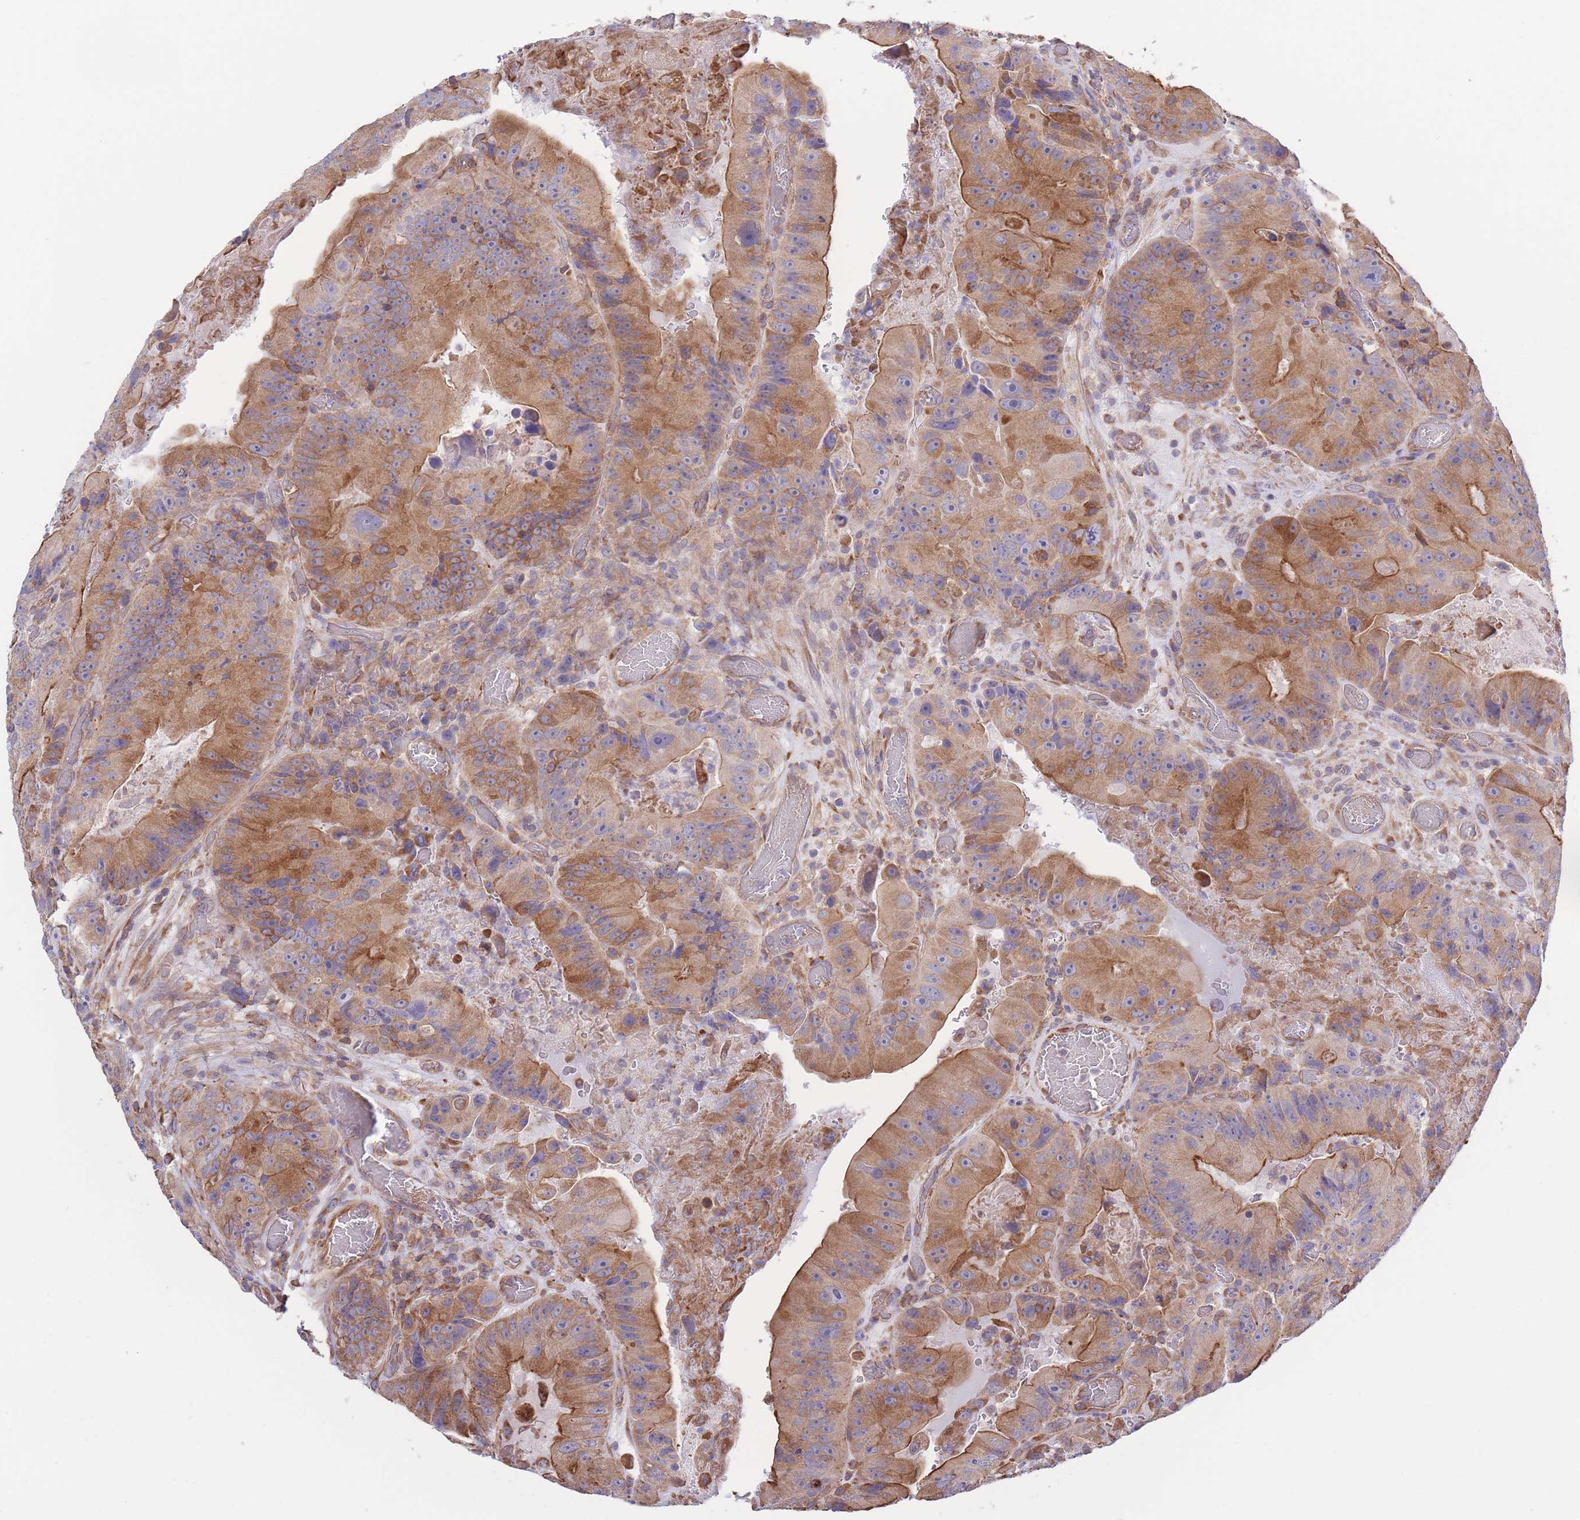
{"staining": {"intensity": "moderate", "quantity": ">75%", "location": "cytoplasmic/membranous"}, "tissue": "colorectal cancer", "cell_type": "Tumor cells", "image_type": "cancer", "snomed": [{"axis": "morphology", "description": "Adenocarcinoma, NOS"}, {"axis": "topography", "description": "Colon"}], "caption": "This is a photomicrograph of immunohistochemistry staining of colorectal cancer (adenocarcinoma), which shows moderate expression in the cytoplasmic/membranous of tumor cells.", "gene": "LRRN4CL", "patient": {"sex": "female", "age": 86}}